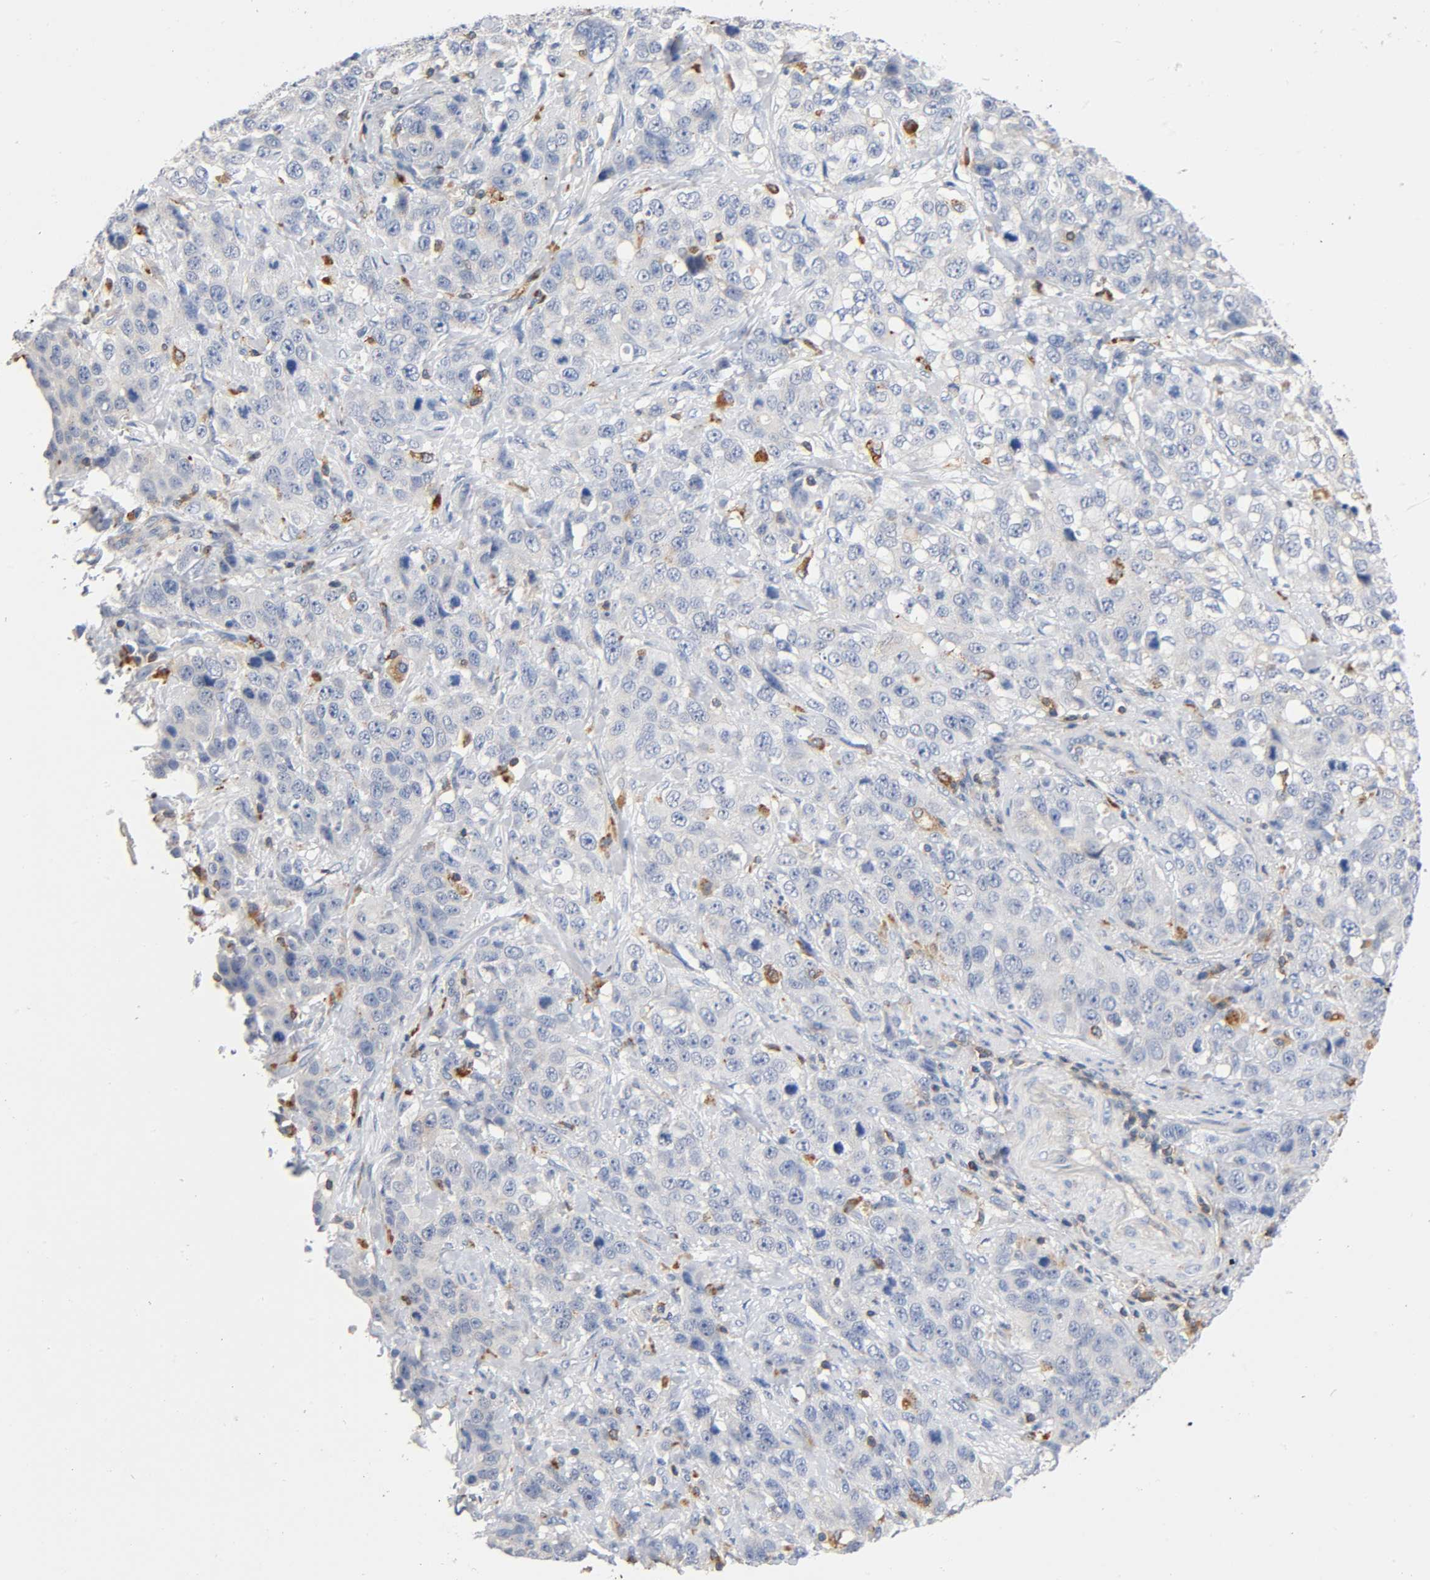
{"staining": {"intensity": "negative", "quantity": "none", "location": "none"}, "tissue": "stomach cancer", "cell_type": "Tumor cells", "image_type": "cancer", "snomed": [{"axis": "morphology", "description": "Normal tissue, NOS"}, {"axis": "morphology", "description": "Adenocarcinoma, NOS"}, {"axis": "topography", "description": "Stomach"}], "caption": "Histopathology image shows no protein positivity in tumor cells of stomach cancer (adenocarcinoma) tissue. The staining is performed using DAB brown chromogen with nuclei counter-stained in using hematoxylin.", "gene": "UCKL1", "patient": {"sex": "male", "age": 48}}